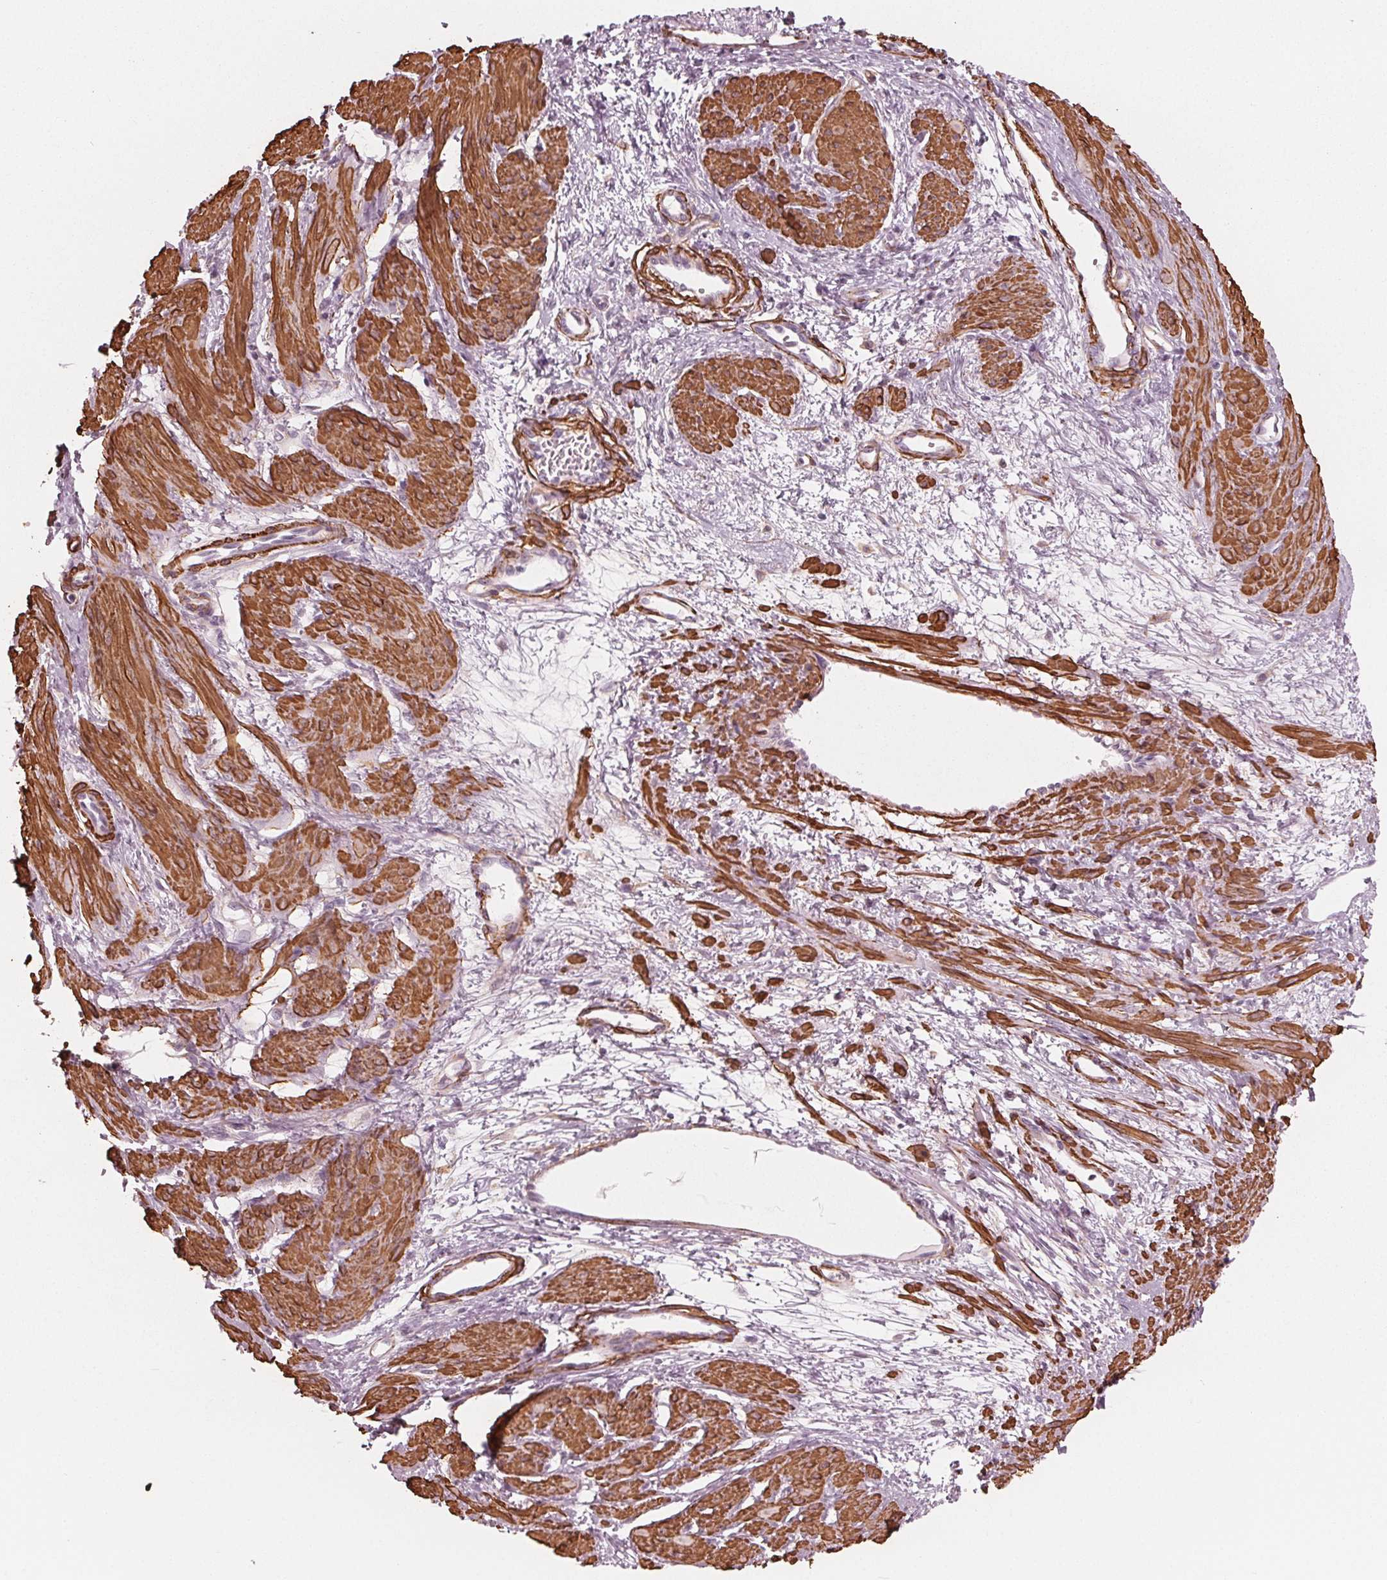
{"staining": {"intensity": "strong", "quantity": ">75%", "location": "cytoplasmic/membranous"}, "tissue": "smooth muscle", "cell_type": "Smooth muscle cells", "image_type": "normal", "snomed": [{"axis": "morphology", "description": "Normal tissue, NOS"}, {"axis": "topography", "description": "Smooth muscle"}, {"axis": "topography", "description": "Uterus"}], "caption": "Protein expression analysis of unremarkable human smooth muscle reveals strong cytoplasmic/membranous positivity in about >75% of smooth muscle cells. The protein is shown in brown color, while the nuclei are stained blue.", "gene": "MIER3", "patient": {"sex": "female", "age": 39}}